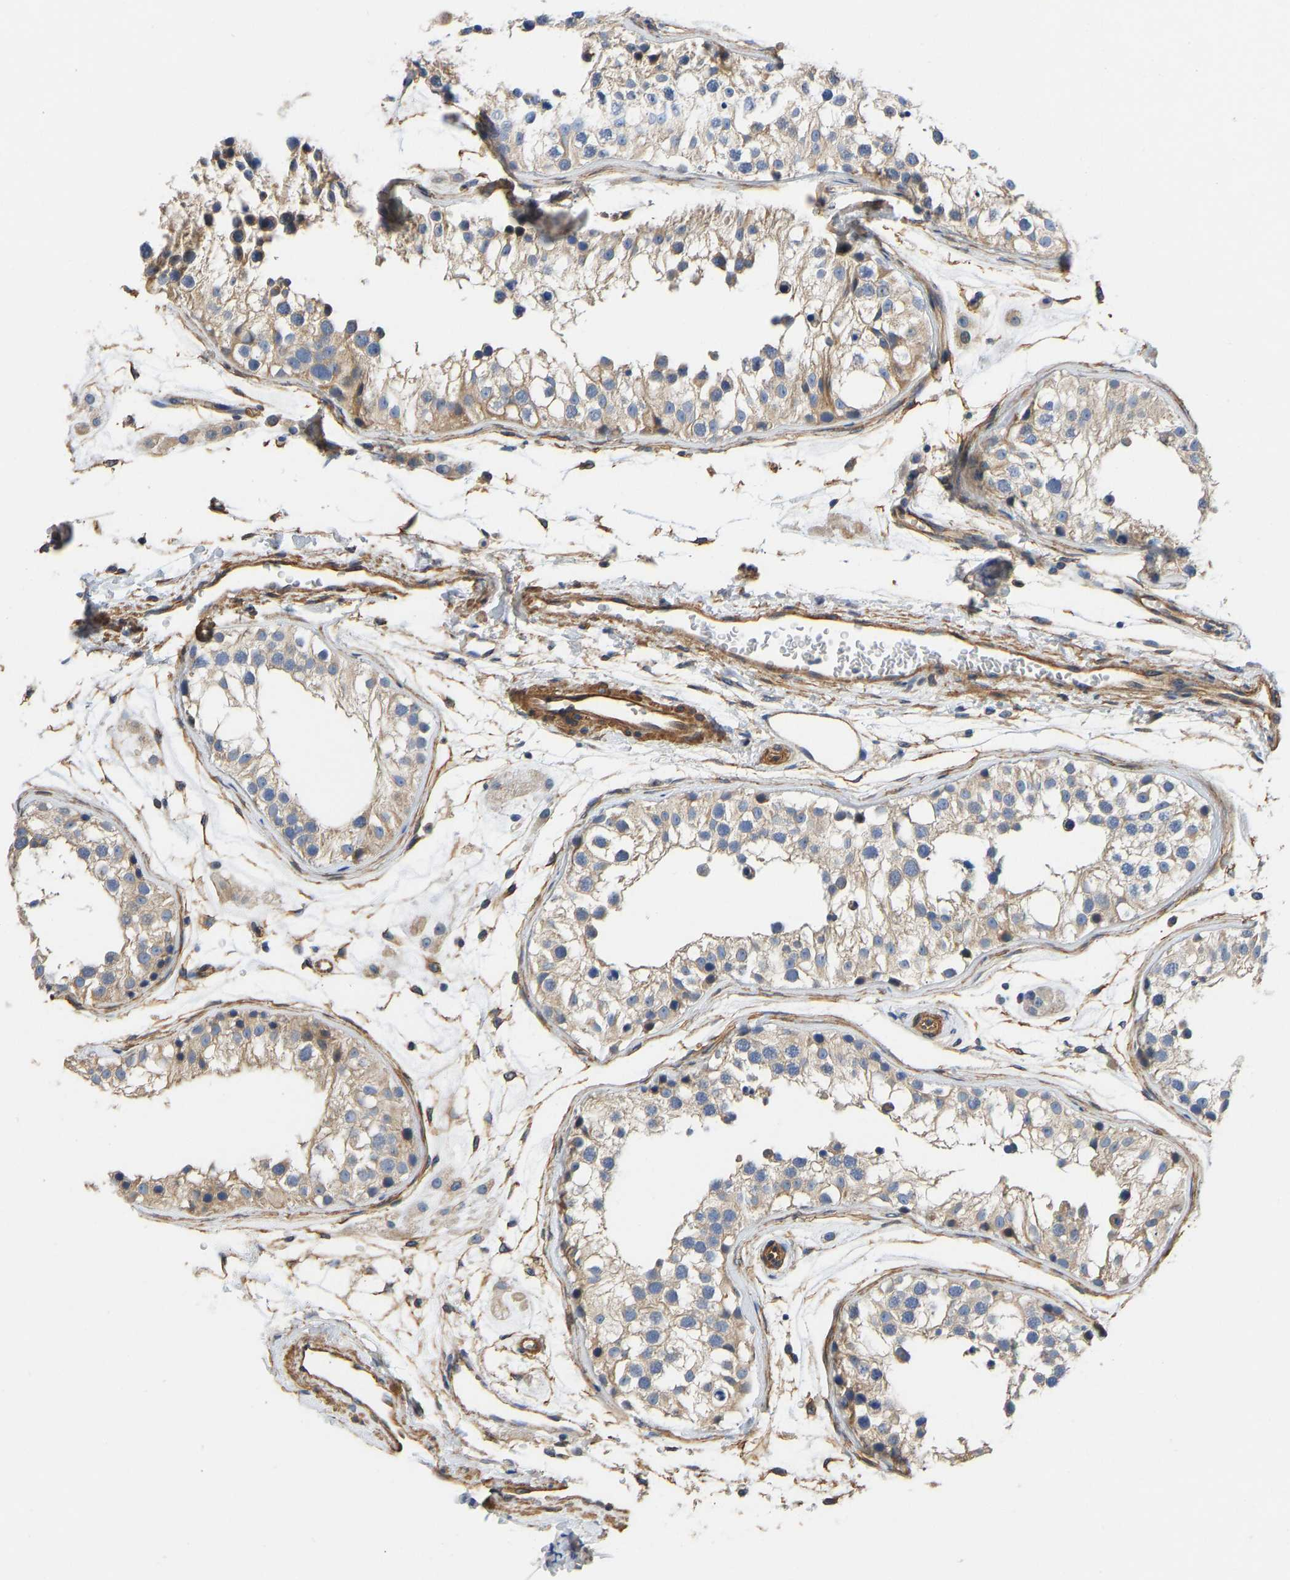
{"staining": {"intensity": "weak", "quantity": "25%-75%", "location": "cytoplasmic/membranous"}, "tissue": "testis", "cell_type": "Cells in seminiferous ducts", "image_type": "normal", "snomed": [{"axis": "morphology", "description": "Normal tissue, NOS"}, {"axis": "morphology", "description": "Adenocarcinoma, metastatic, NOS"}, {"axis": "topography", "description": "Testis"}], "caption": "Immunohistochemical staining of benign human testis displays low levels of weak cytoplasmic/membranous expression in about 25%-75% of cells in seminiferous ducts. The staining was performed using DAB (3,3'-diaminobenzidine) to visualize the protein expression in brown, while the nuclei were stained in blue with hematoxylin (Magnification: 20x).", "gene": "ELMO2", "patient": {"sex": "male", "age": 26}}